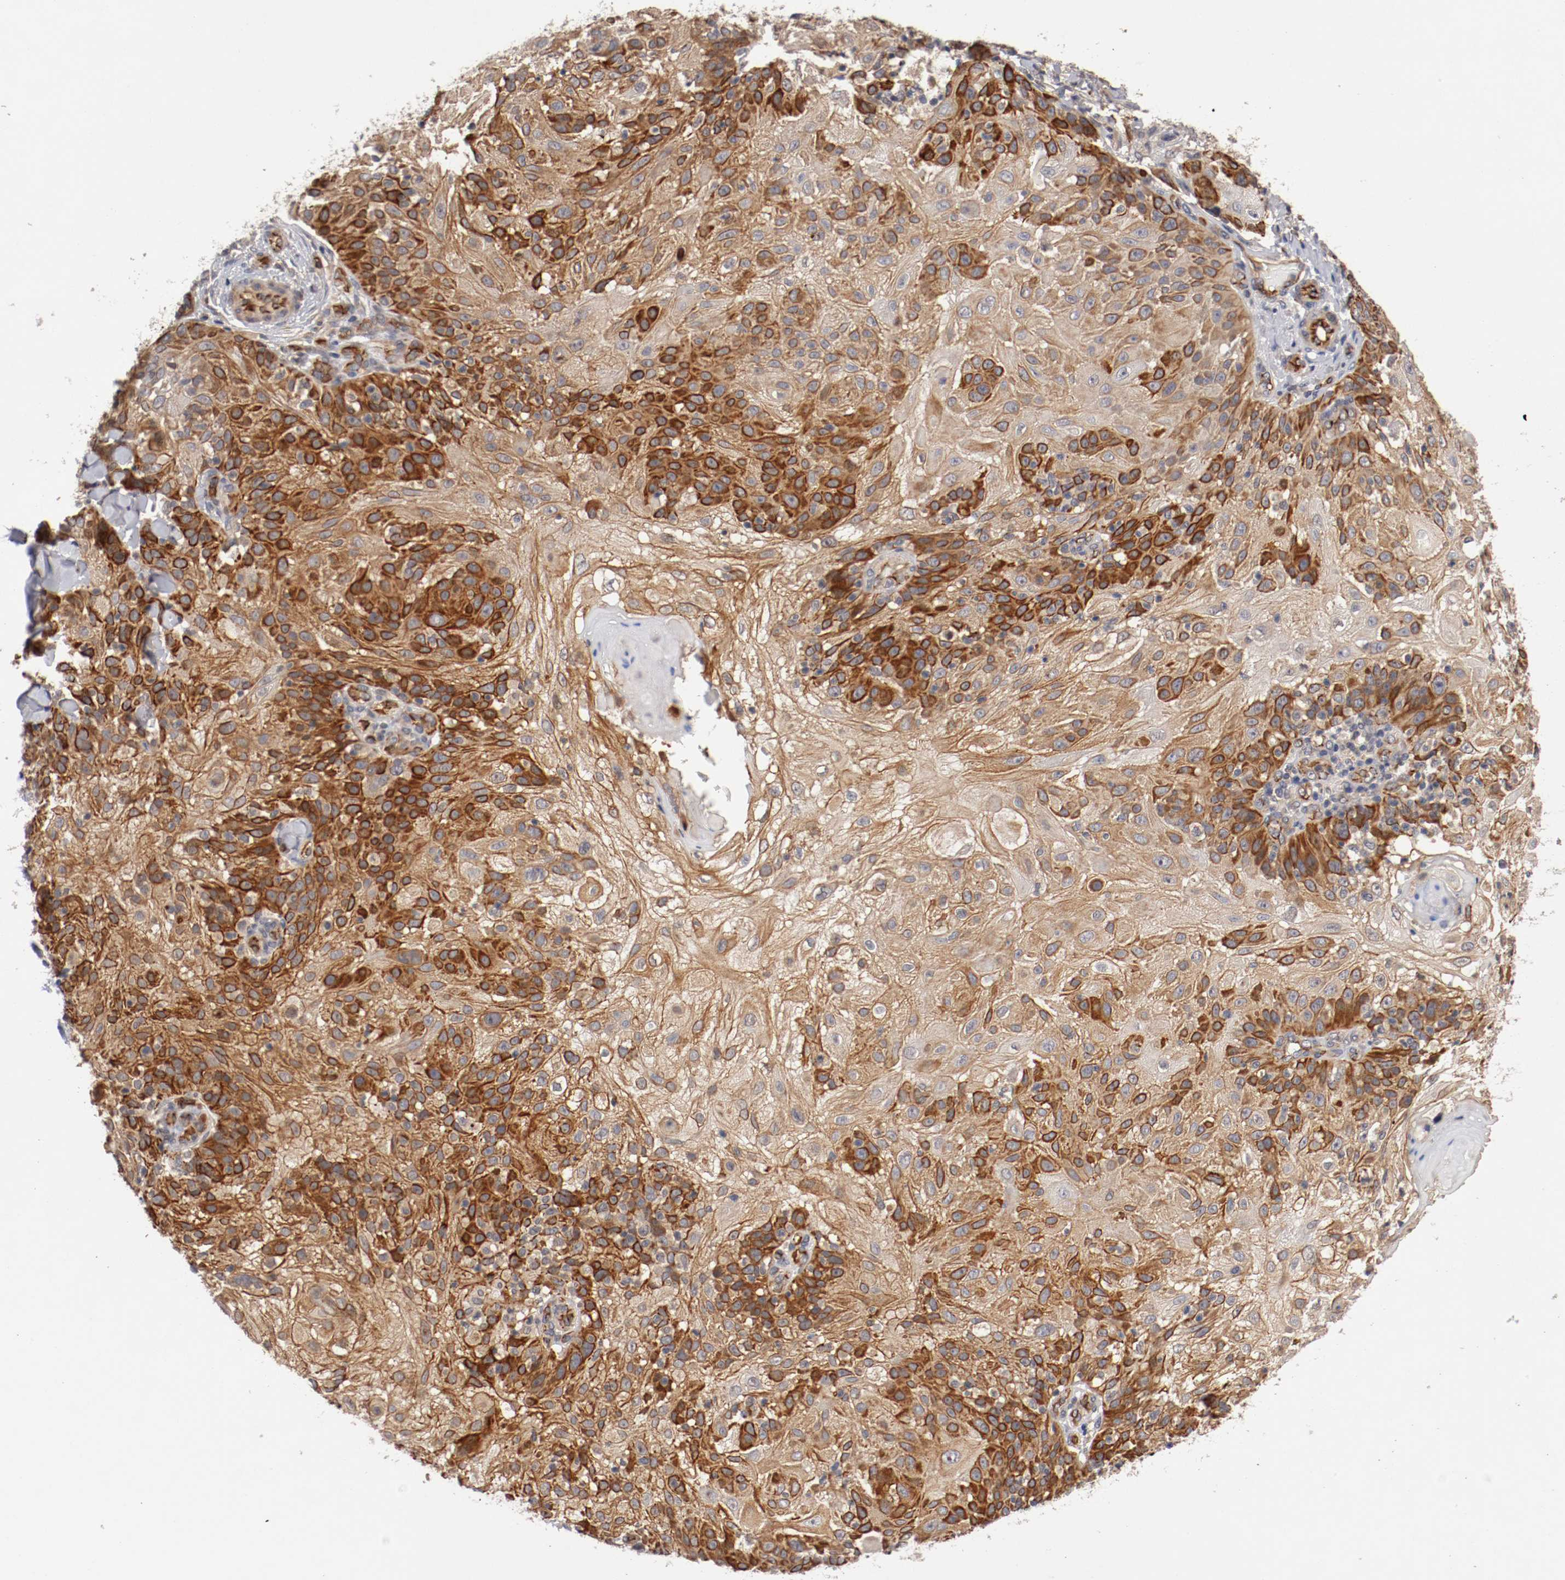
{"staining": {"intensity": "strong", "quantity": ">75%", "location": "cytoplasmic/membranous"}, "tissue": "skin cancer", "cell_type": "Tumor cells", "image_type": "cancer", "snomed": [{"axis": "morphology", "description": "Normal tissue, NOS"}, {"axis": "morphology", "description": "Squamous cell carcinoma, NOS"}, {"axis": "topography", "description": "Skin"}], "caption": "A histopathology image showing strong cytoplasmic/membranous positivity in about >75% of tumor cells in skin squamous cell carcinoma, as visualized by brown immunohistochemical staining.", "gene": "TYK2", "patient": {"sex": "female", "age": 83}}